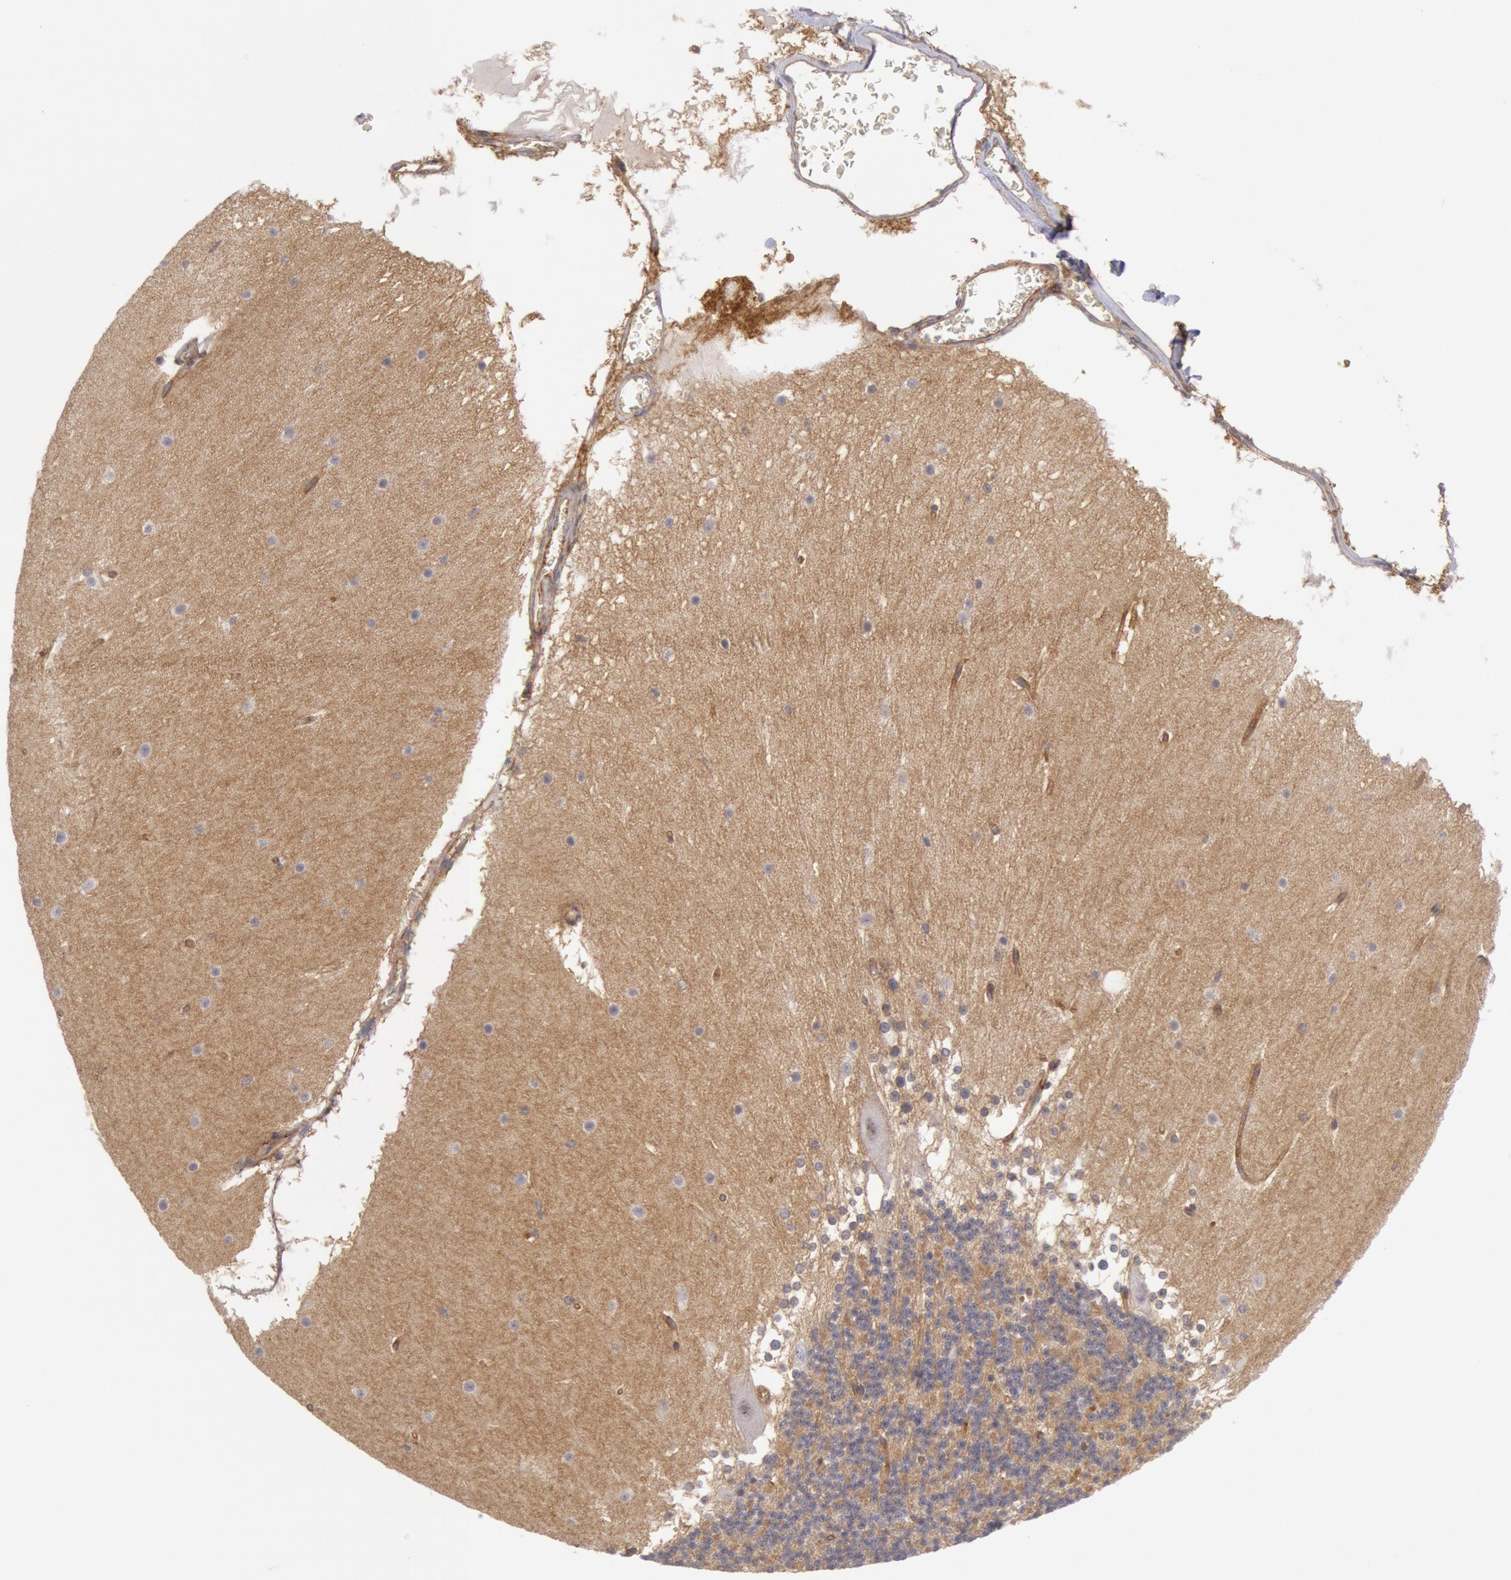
{"staining": {"intensity": "moderate", "quantity": "25%-75%", "location": "cytoplasmic/membranous"}, "tissue": "cerebellum", "cell_type": "Cells in granular layer", "image_type": "normal", "snomed": [{"axis": "morphology", "description": "Normal tissue, NOS"}, {"axis": "topography", "description": "Cerebellum"}], "caption": "Brown immunohistochemical staining in unremarkable cerebellum exhibits moderate cytoplasmic/membranous expression in about 25%-75% of cells in granular layer.", "gene": "STX4", "patient": {"sex": "female", "age": 19}}